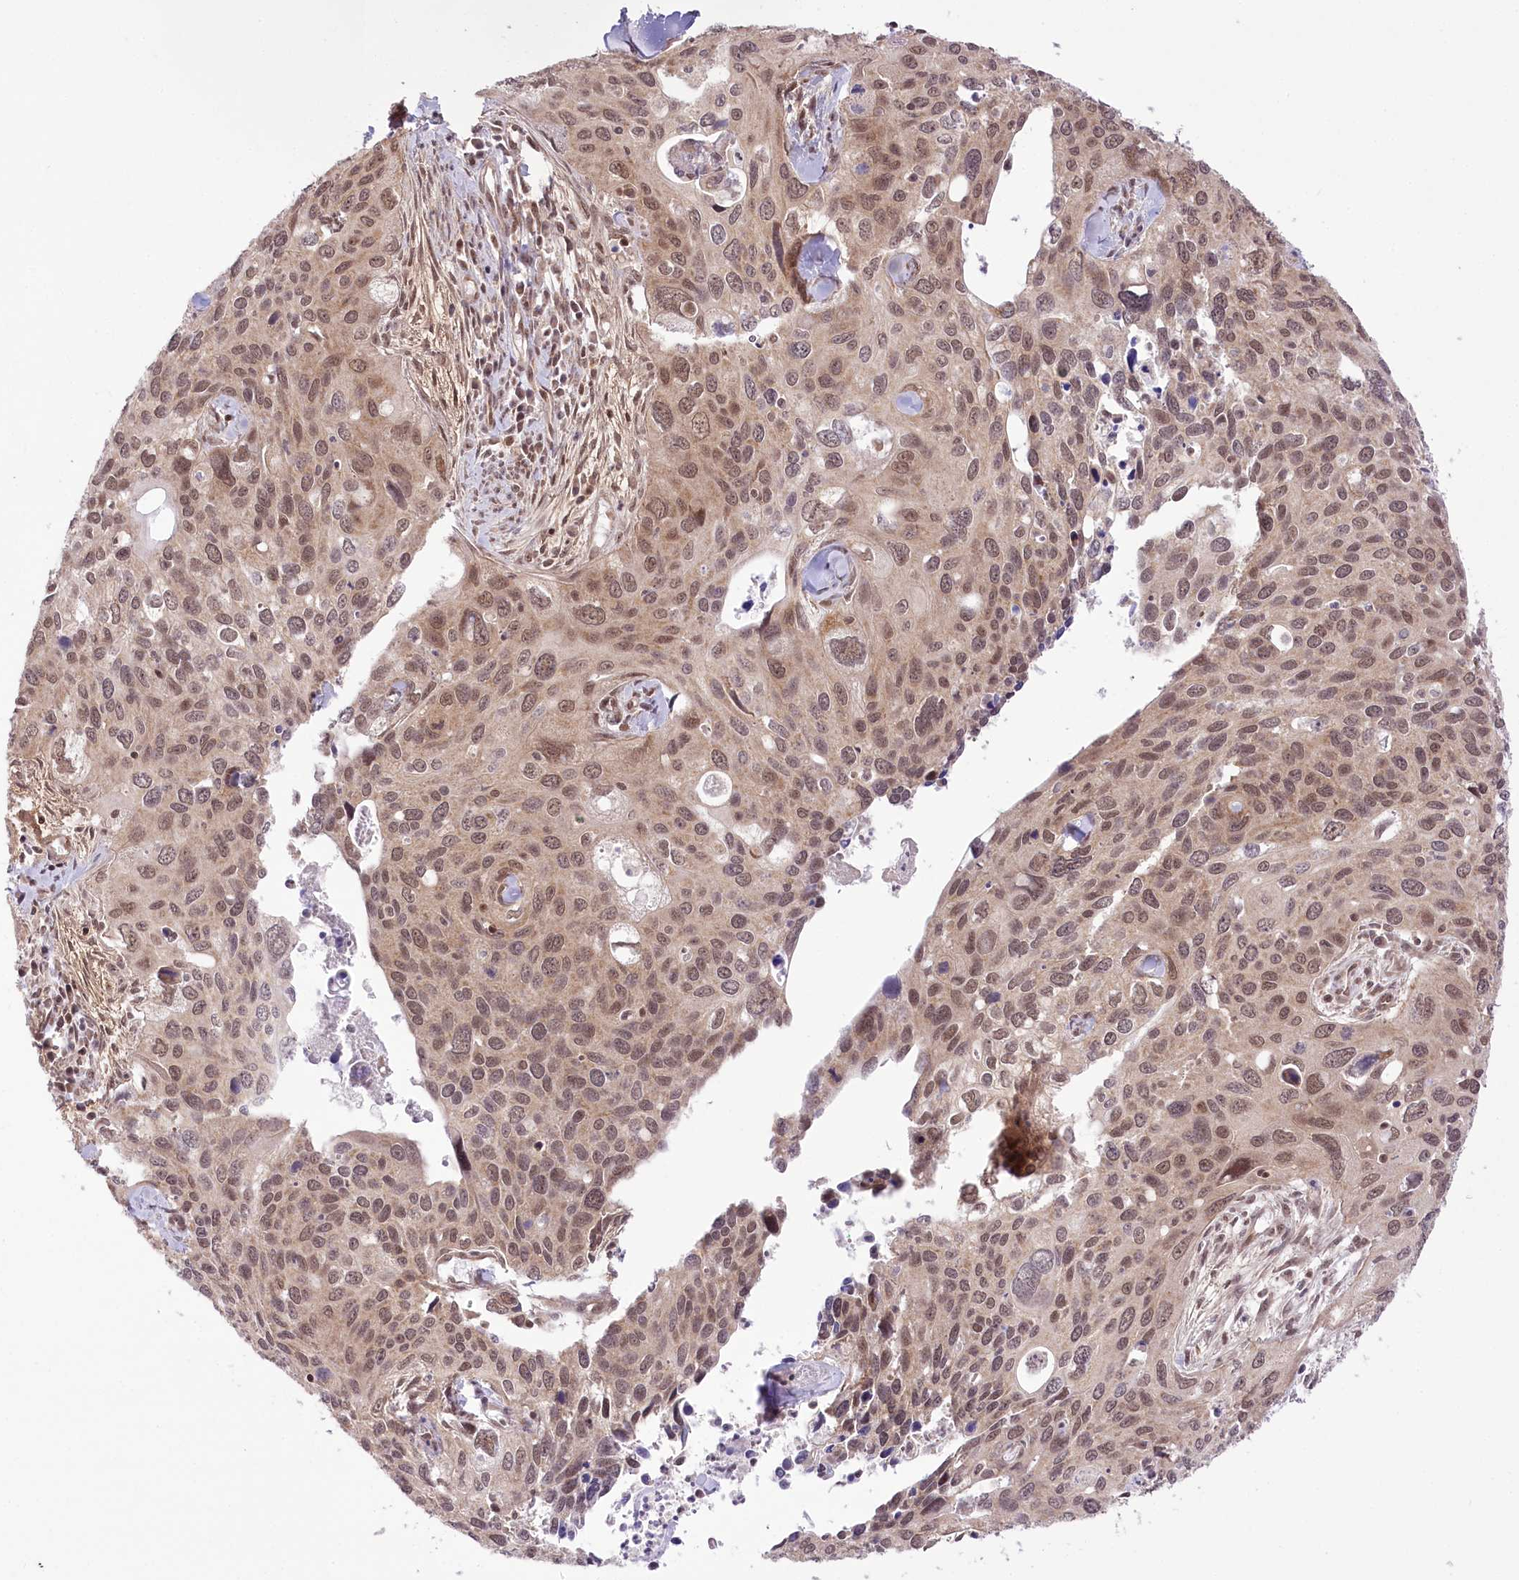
{"staining": {"intensity": "moderate", "quantity": ">75%", "location": "nuclear"}, "tissue": "cervical cancer", "cell_type": "Tumor cells", "image_type": "cancer", "snomed": [{"axis": "morphology", "description": "Squamous cell carcinoma, NOS"}, {"axis": "topography", "description": "Cervix"}], "caption": "Immunohistochemical staining of cervical cancer (squamous cell carcinoma) reveals medium levels of moderate nuclear expression in about >75% of tumor cells.", "gene": "ZMAT2", "patient": {"sex": "female", "age": 55}}